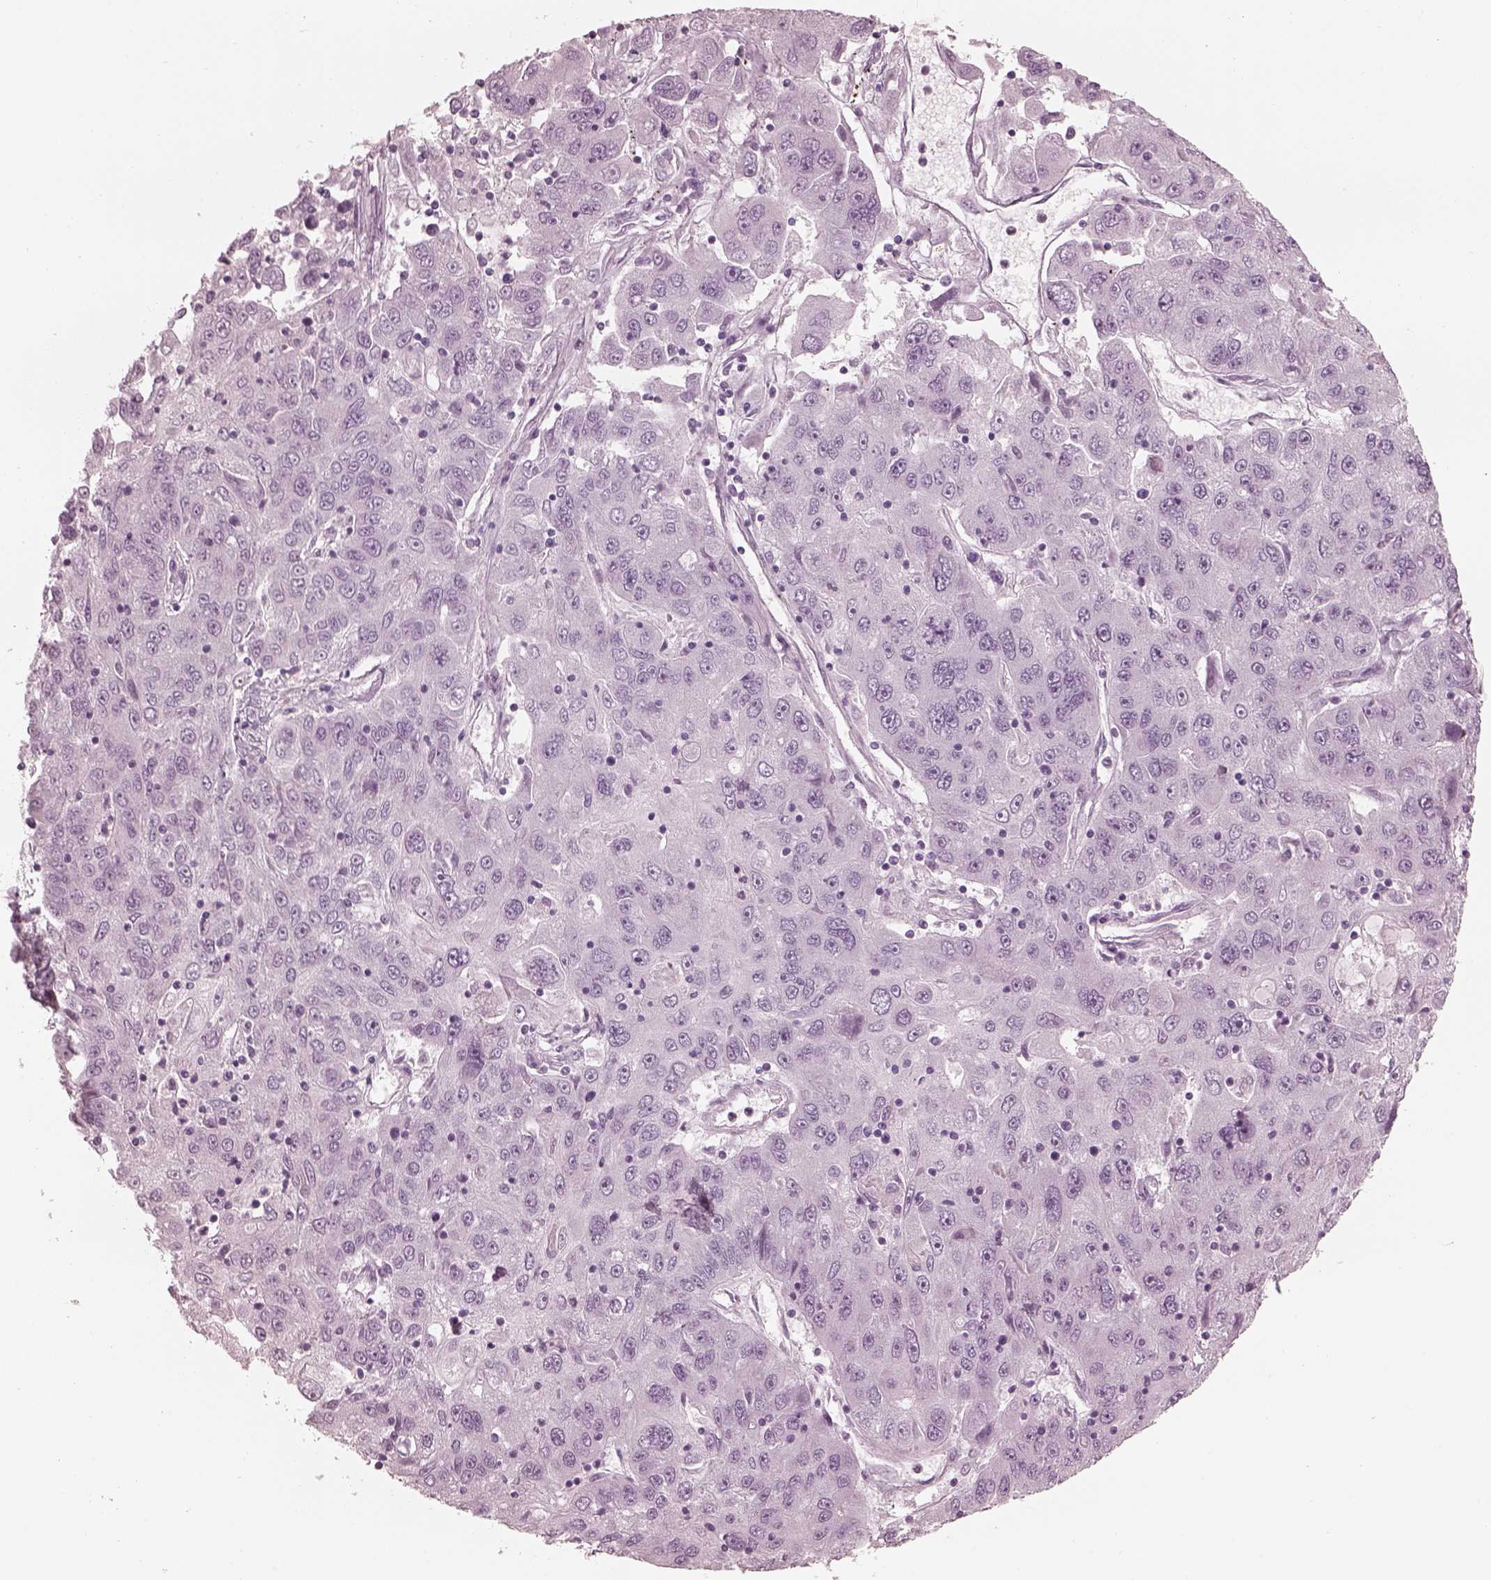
{"staining": {"intensity": "negative", "quantity": "none", "location": "none"}, "tissue": "stomach cancer", "cell_type": "Tumor cells", "image_type": "cancer", "snomed": [{"axis": "morphology", "description": "Adenocarcinoma, NOS"}, {"axis": "topography", "description": "Stomach"}], "caption": "A high-resolution micrograph shows IHC staining of stomach adenocarcinoma, which exhibits no significant staining in tumor cells. Brightfield microscopy of immunohistochemistry stained with DAB (3,3'-diaminobenzidine) (brown) and hematoxylin (blue), captured at high magnification.", "gene": "FABP9", "patient": {"sex": "male", "age": 56}}